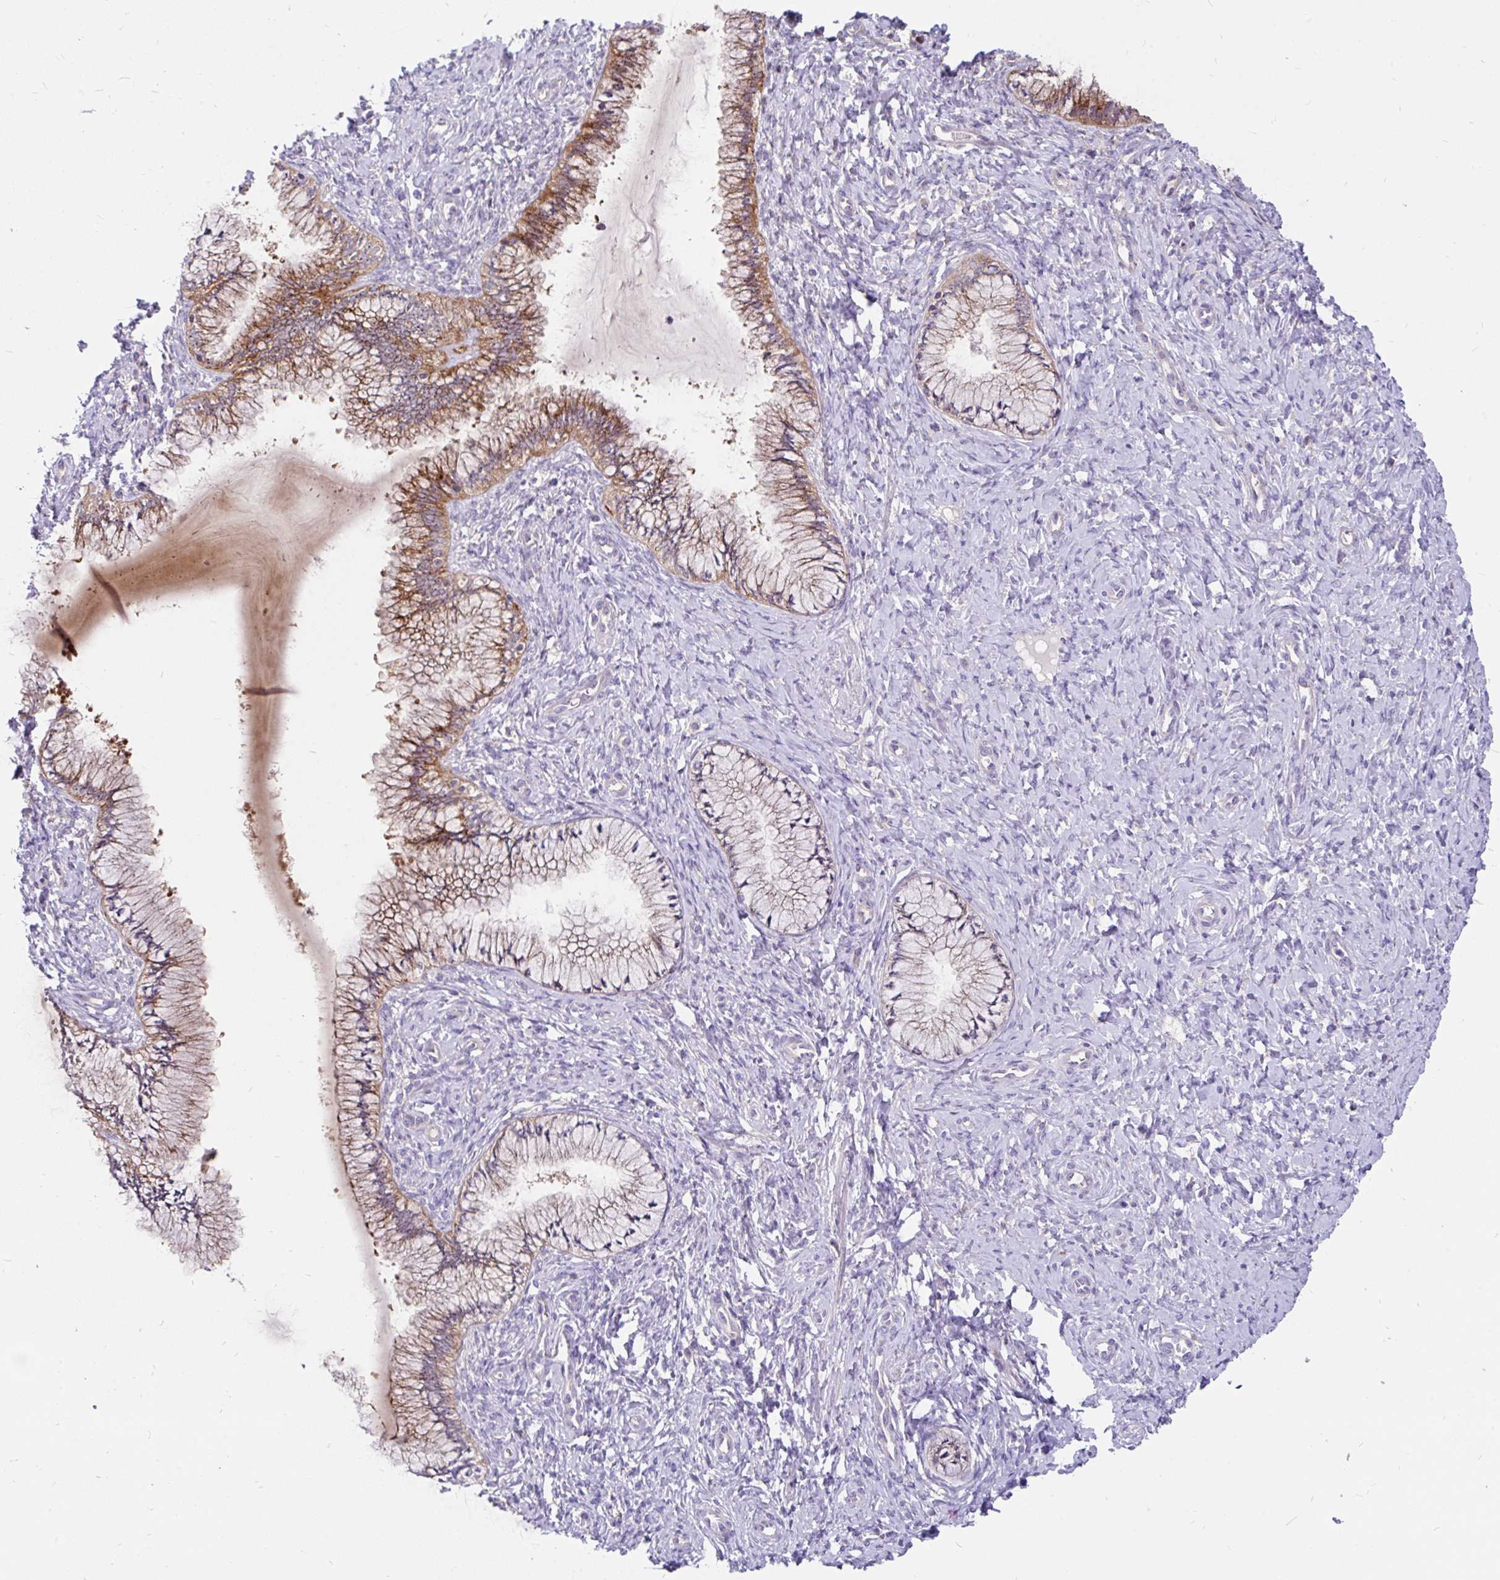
{"staining": {"intensity": "moderate", "quantity": "25%-75%", "location": "cytoplasmic/membranous"}, "tissue": "cervix", "cell_type": "Glandular cells", "image_type": "normal", "snomed": [{"axis": "morphology", "description": "Normal tissue, NOS"}, {"axis": "topography", "description": "Cervix"}], "caption": "Immunohistochemistry staining of unremarkable cervix, which displays medium levels of moderate cytoplasmic/membranous expression in about 25%-75% of glandular cells indicating moderate cytoplasmic/membranous protein positivity. The staining was performed using DAB (brown) for protein detection and nuclei were counterstained in hematoxylin (blue).", "gene": "LRRC26", "patient": {"sex": "female", "age": 37}}